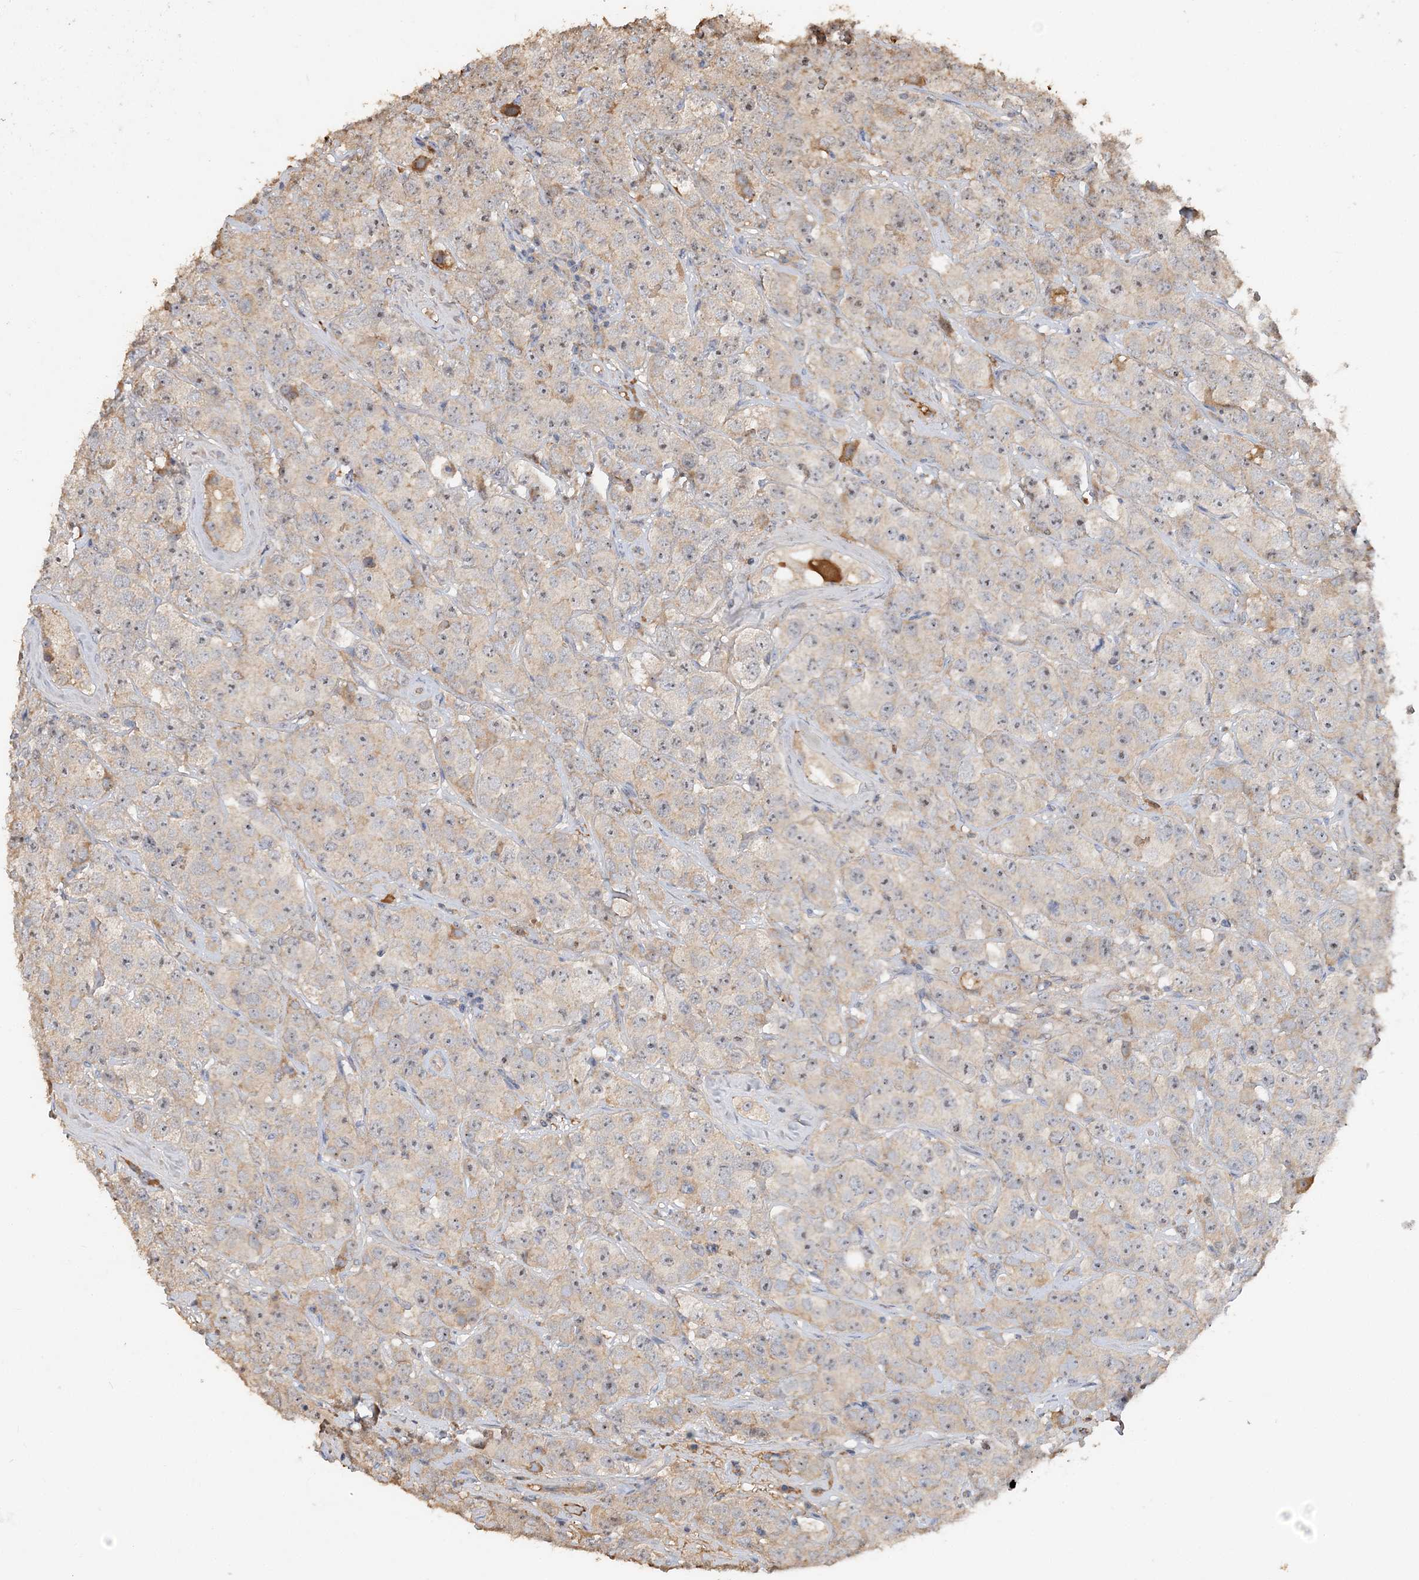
{"staining": {"intensity": "weak", "quantity": "25%-75%", "location": "cytoplasmic/membranous,nuclear"}, "tissue": "testis cancer", "cell_type": "Tumor cells", "image_type": "cancer", "snomed": [{"axis": "morphology", "description": "Seminoma, NOS"}, {"axis": "topography", "description": "Testis"}], "caption": "The micrograph shows immunohistochemical staining of testis seminoma. There is weak cytoplasmic/membranous and nuclear positivity is seen in about 25%-75% of tumor cells.", "gene": "GRINA", "patient": {"sex": "male", "age": 28}}